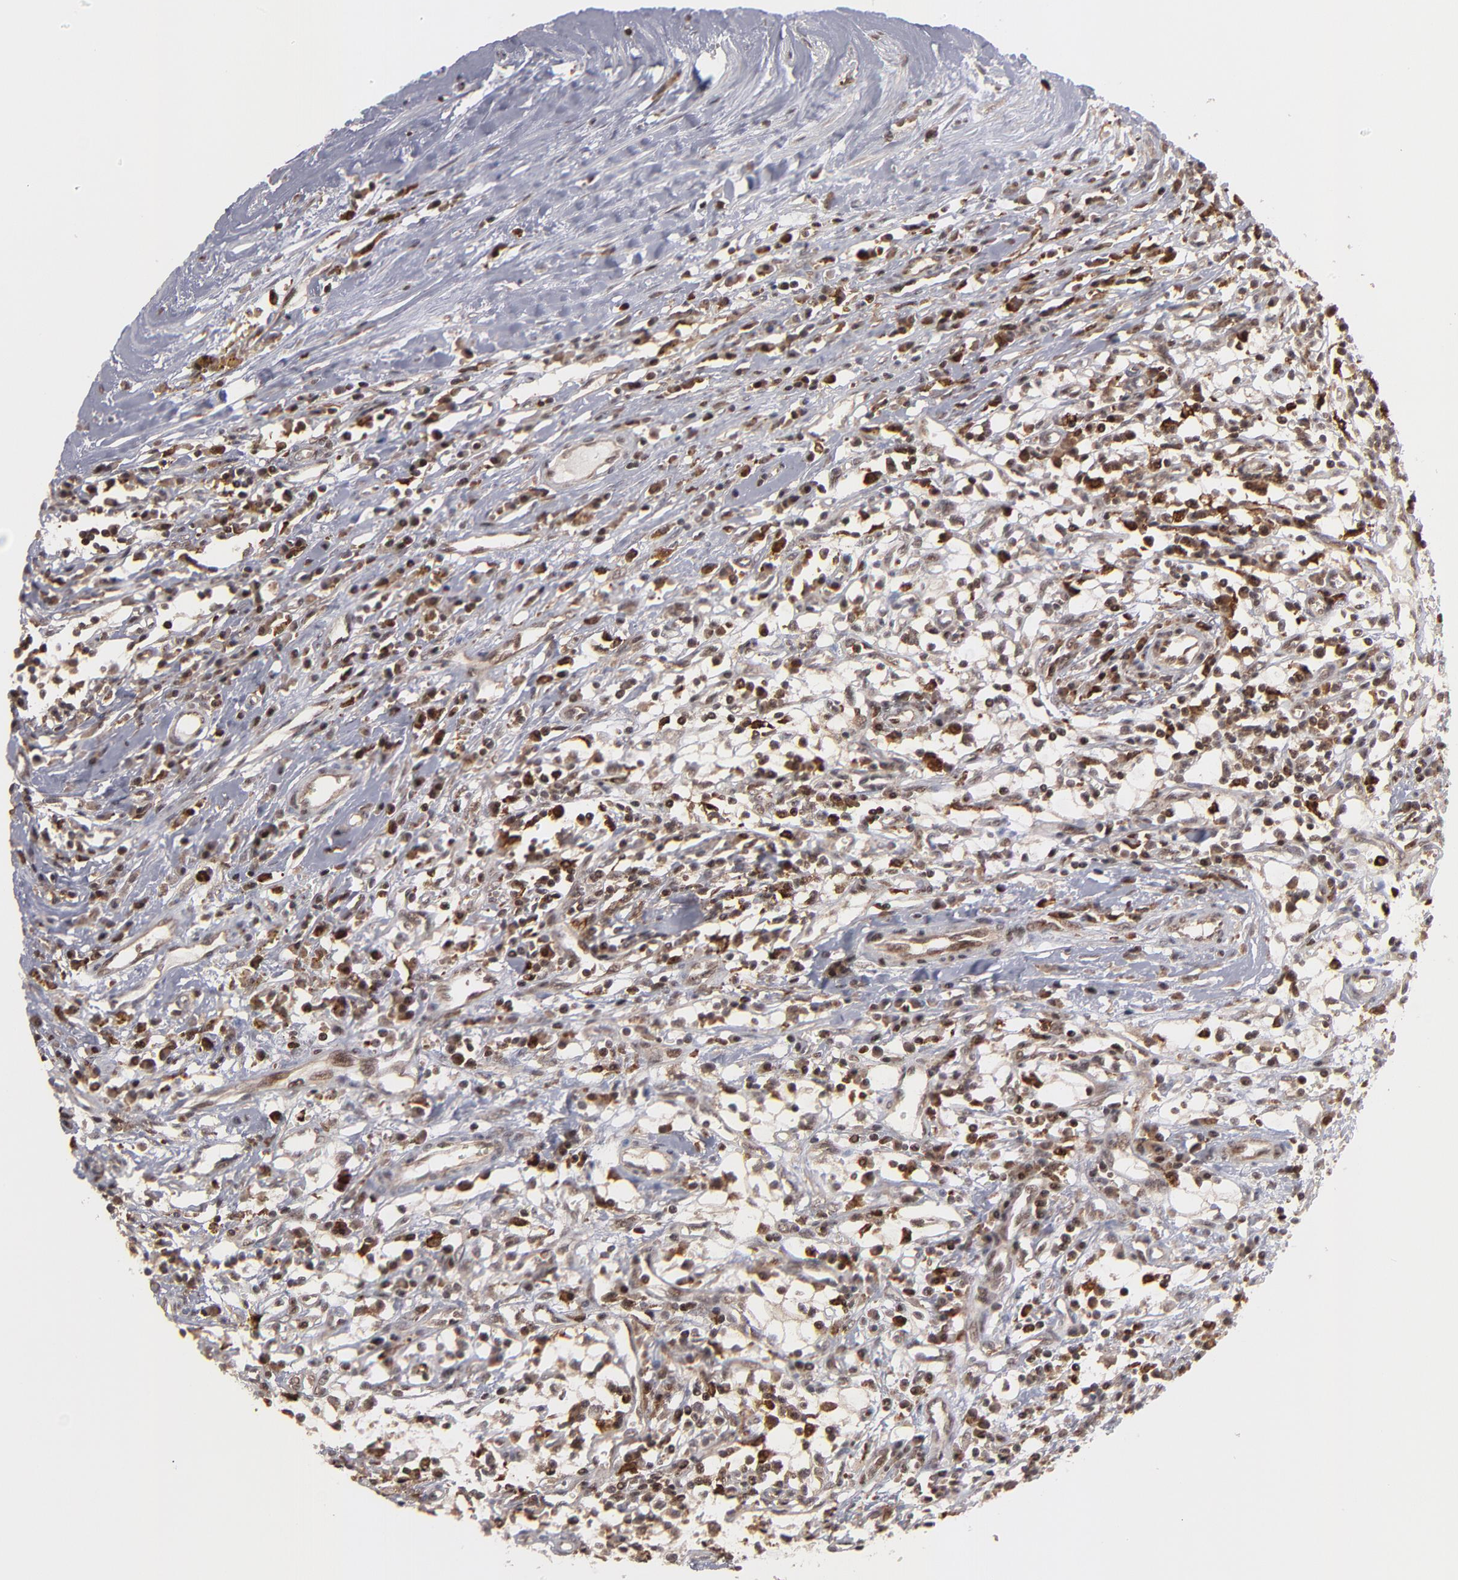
{"staining": {"intensity": "strong", "quantity": ">75%", "location": "cytoplasmic/membranous,nuclear"}, "tissue": "renal cancer", "cell_type": "Tumor cells", "image_type": "cancer", "snomed": [{"axis": "morphology", "description": "Adenocarcinoma, NOS"}, {"axis": "topography", "description": "Kidney"}], "caption": "Adenocarcinoma (renal) stained with immunohistochemistry displays strong cytoplasmic/membranous and nuclear expression in approximately >75% of tumor cells.", "gene": "RGS6", "patient": {"sex": "male", "age": 82}}